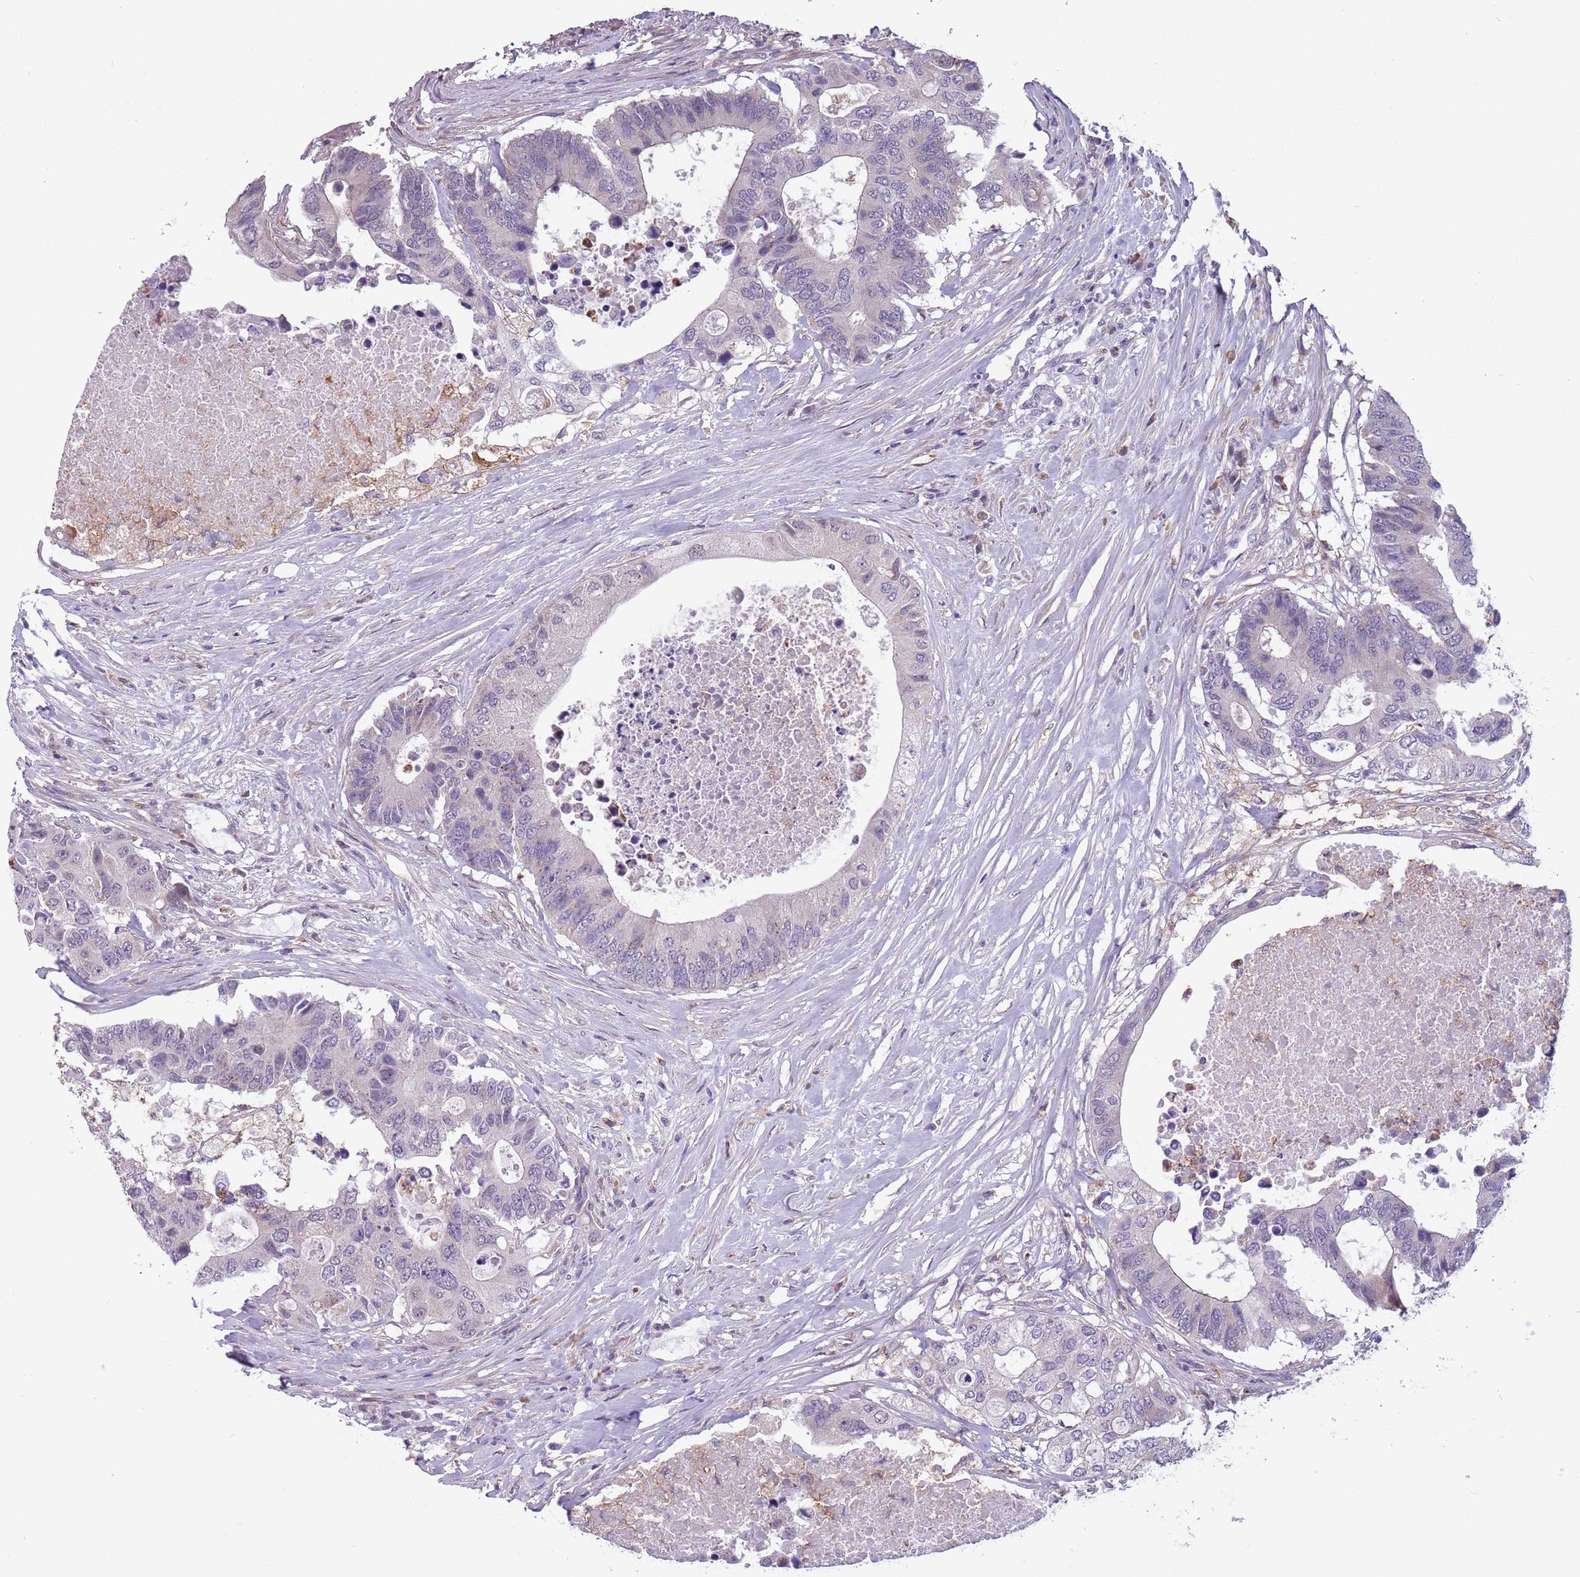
{"staining": {"intensity": "negative", "quantity": "none", "location": "none"}, "tissue": "colorectal cancer", "cell_type": "Tumor cells", "image_type": "cancer", "snomed": [{"axis": "morphology", "description": "Adenocarcinoma, NOS"}, {"axis": "topography", "description": "Colon"}], "caption": "IHC photomicrograph of neoplastic tissue: adenocarcinoma (colorectal) stained with DAB demonstrates no significant protein positivity in tumor cells.", "gene": "JAML", "patient": {"sex": "male", "age": 71}}